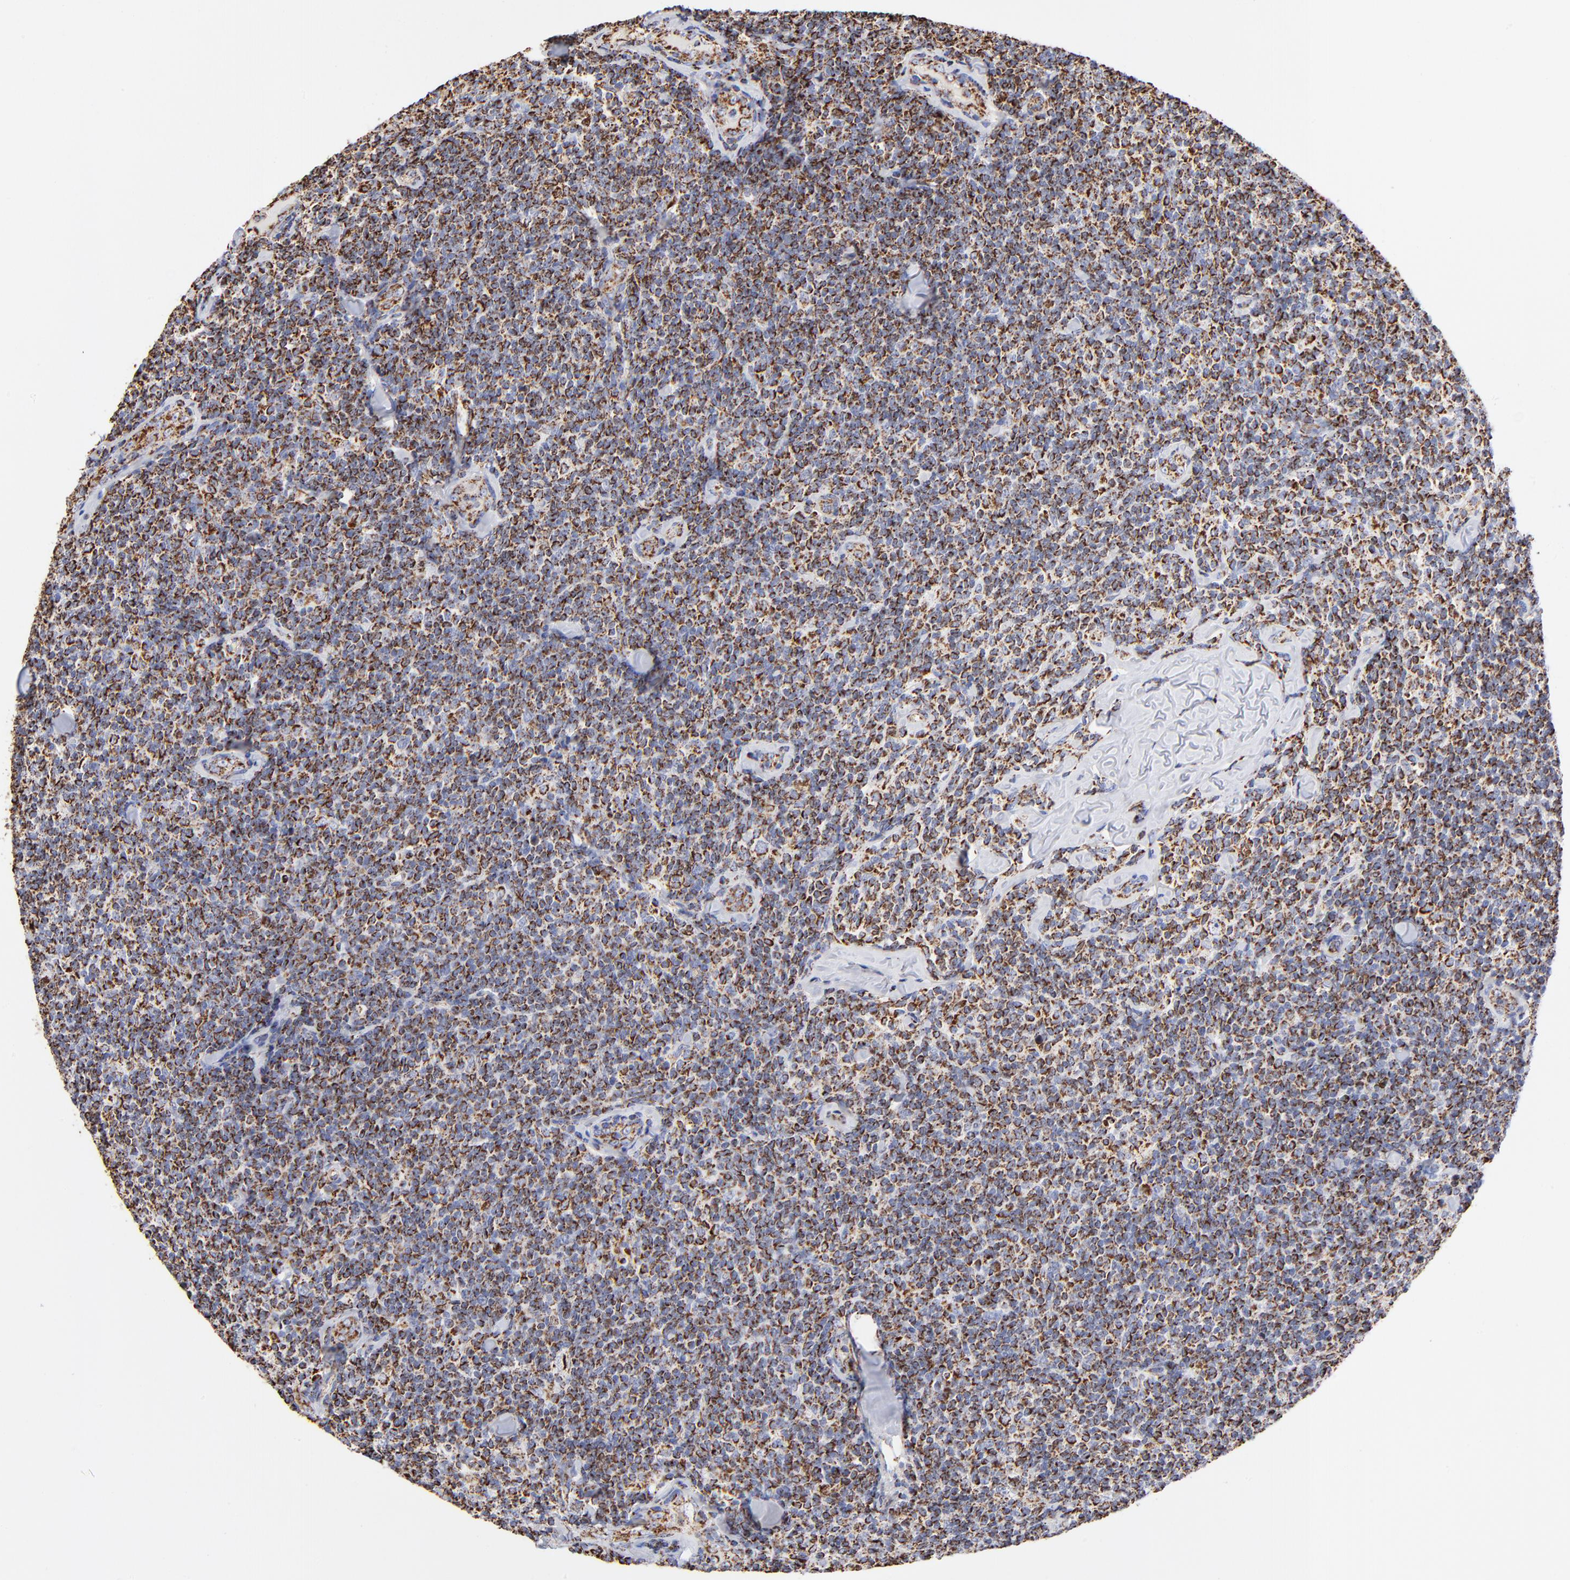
{"staining": {"intensity": "strong", "quantity": ">75%", "location": "cytoplasmic/membranous"}, "tissue": "lymphoma", "cell_type": "Tumor cells", "image_type": "cancer", "snomed": [{"axis": "morphology", "description": "Malignant lymphoma, non-Hodgkin's type, Low grade"}, {"axis": "topography", "description": "Lymph node"}], "caption": "Immunohistochemical staining of human low-grade malignant lymphoma, non-Hodgkin's type reveals high levels of strong cytoplasmic/membranous protein expression in about >75% of tumor cells.", "gene": "PHB1", "patient": {"sex": "female", "age": 56}}